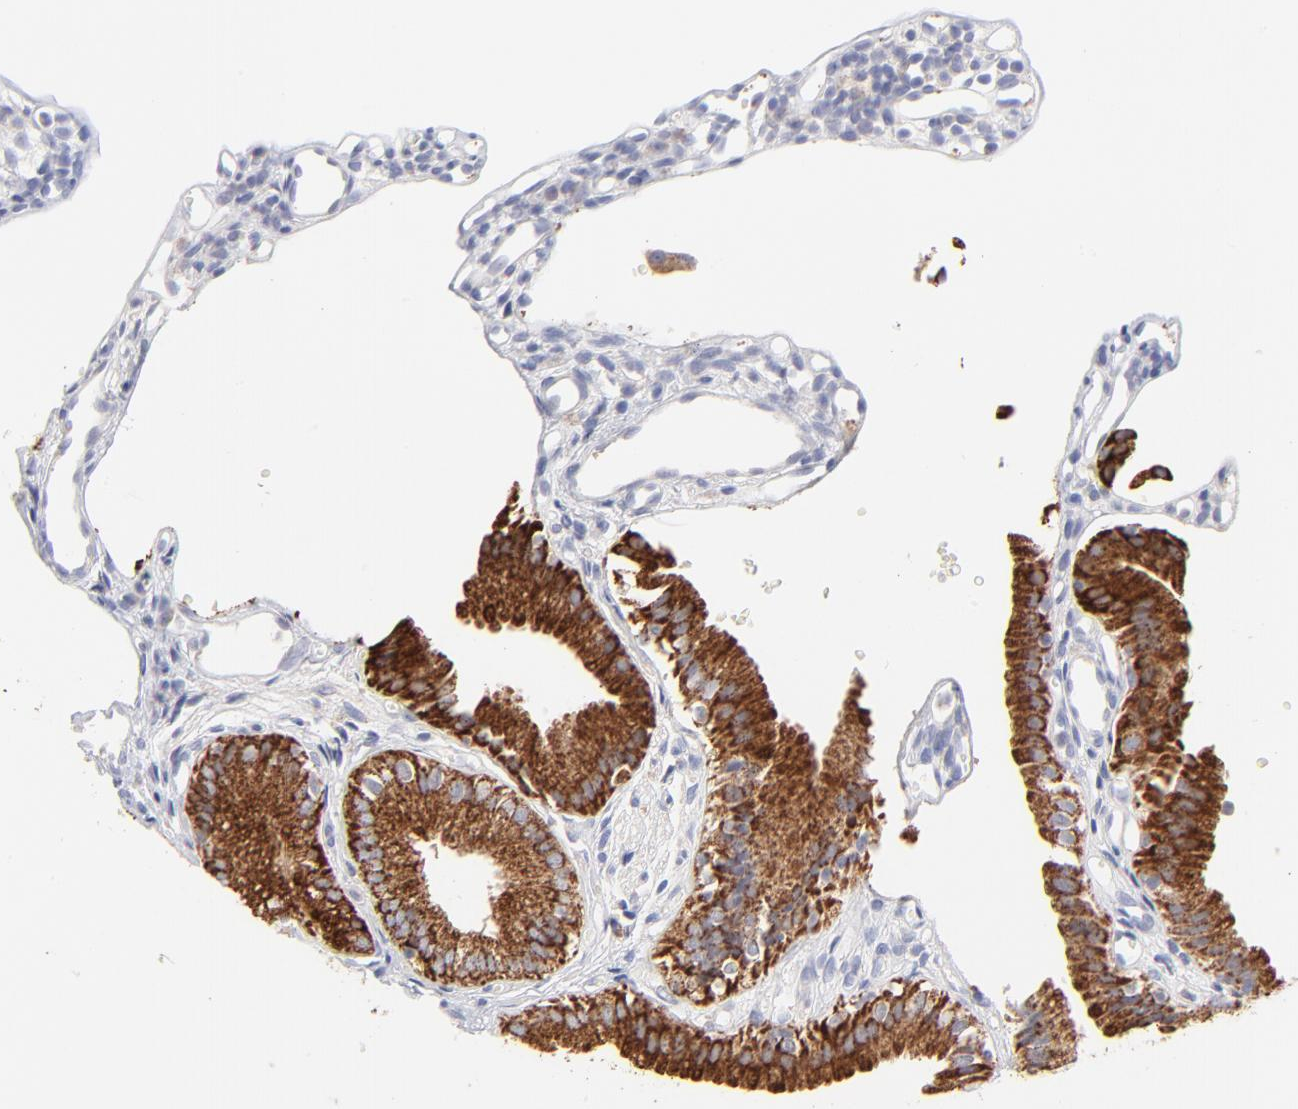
{"staining": {"intensity": "strong", "quantity": ">75%", "location": "cytoplasmic/membranous"}, "tissue": "gallbladder", "cell_type": "Glandular cells", "image_type": "normal", "snomed": [{"axis": "morphology", "description": "Normal tissue, NOS"}, {"axis": "topography", "description": "Gallbladder"}], "caption": "A histopathology image of gallbladder stained for a protein reveals strong cytoplasmic/membranous brown staining in glandular cells. The protein is shown in brown color, while the nuclei are stained blue.", "gene": "TST", "patient": {"sex": "male", "age": 65}}